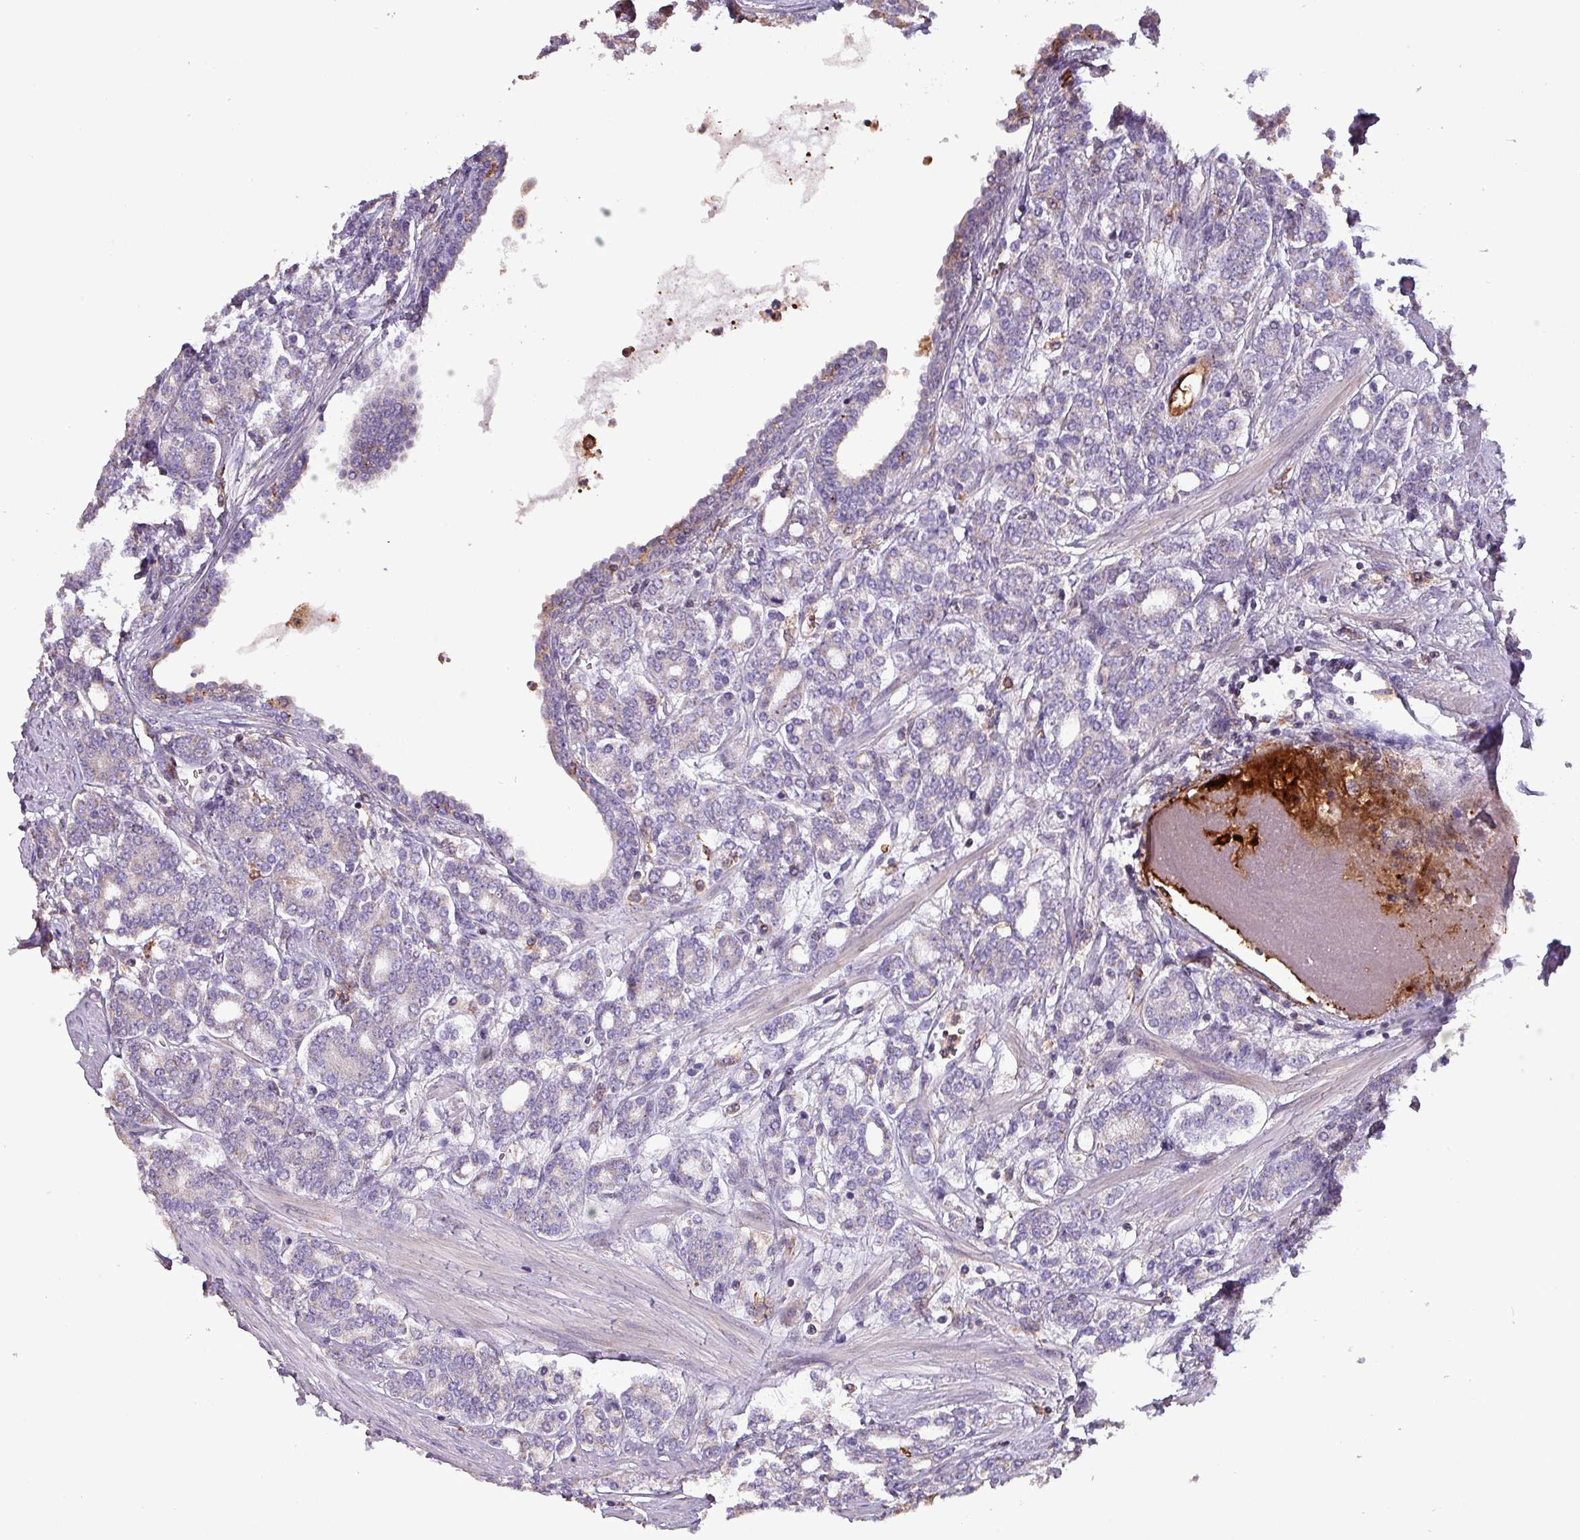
{"staining": {"intensity": "negative", "quantity": "none", "location": "none"}, "tissue": "prostate cancer", "cell_type": "Tumor cells", "image_type": "cancer", "snomed": [{"axis": "morphology", "description": "Adenocarcinoma, High grade"}, {"axis": "topography", "description": "Prostate"}], "caption": "Human prostate cancer stained for a protein using immunohistochemistry displays no staining in tumor cells.", "gene": "SCIN", "patient": {"sex": "male", "age": 62}}